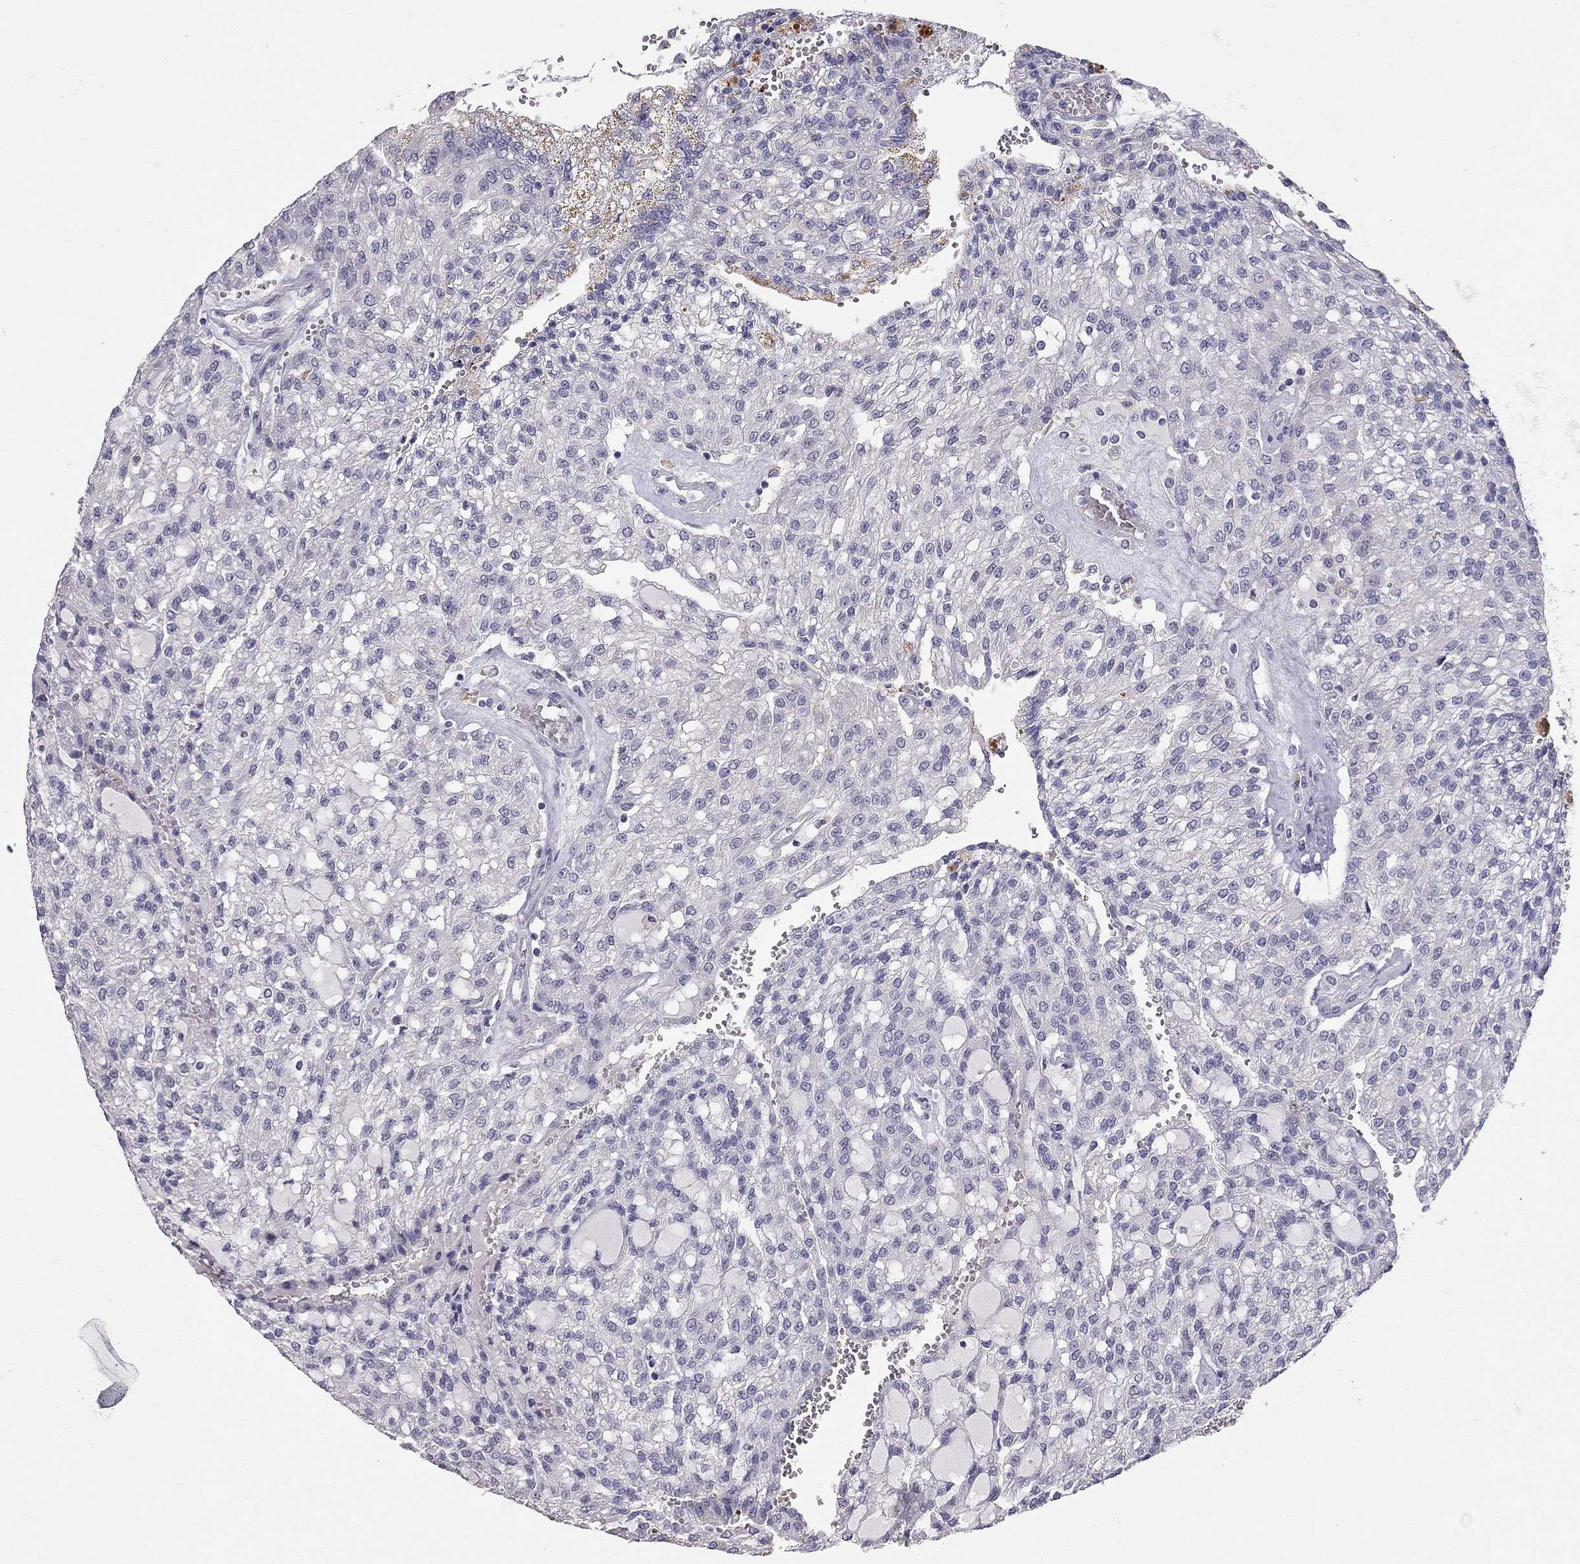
{"staining": {"intensity": "negative", "quantity": "none", "location": "none"}, "tissue": "renal cancer", "cell_type": "Tumor cells", "image_type": "cancer", "snomed": [{"axis": "morphology", "description": "Adenocarcinoma, NOS"}, {"axis": "topography", "description": "Kidney"}], "caption": "Immunohistochemistry (IHC) micrograph of human renal cancer (adenocarcinoma) stained for a protein (brown), which displays no staining in tumor cells. (Brightfield microscopy of DAB immunohistochemistry at high magnification).", "gene": "CFAP91", "patient": {"sex": "male", "age": 63}}